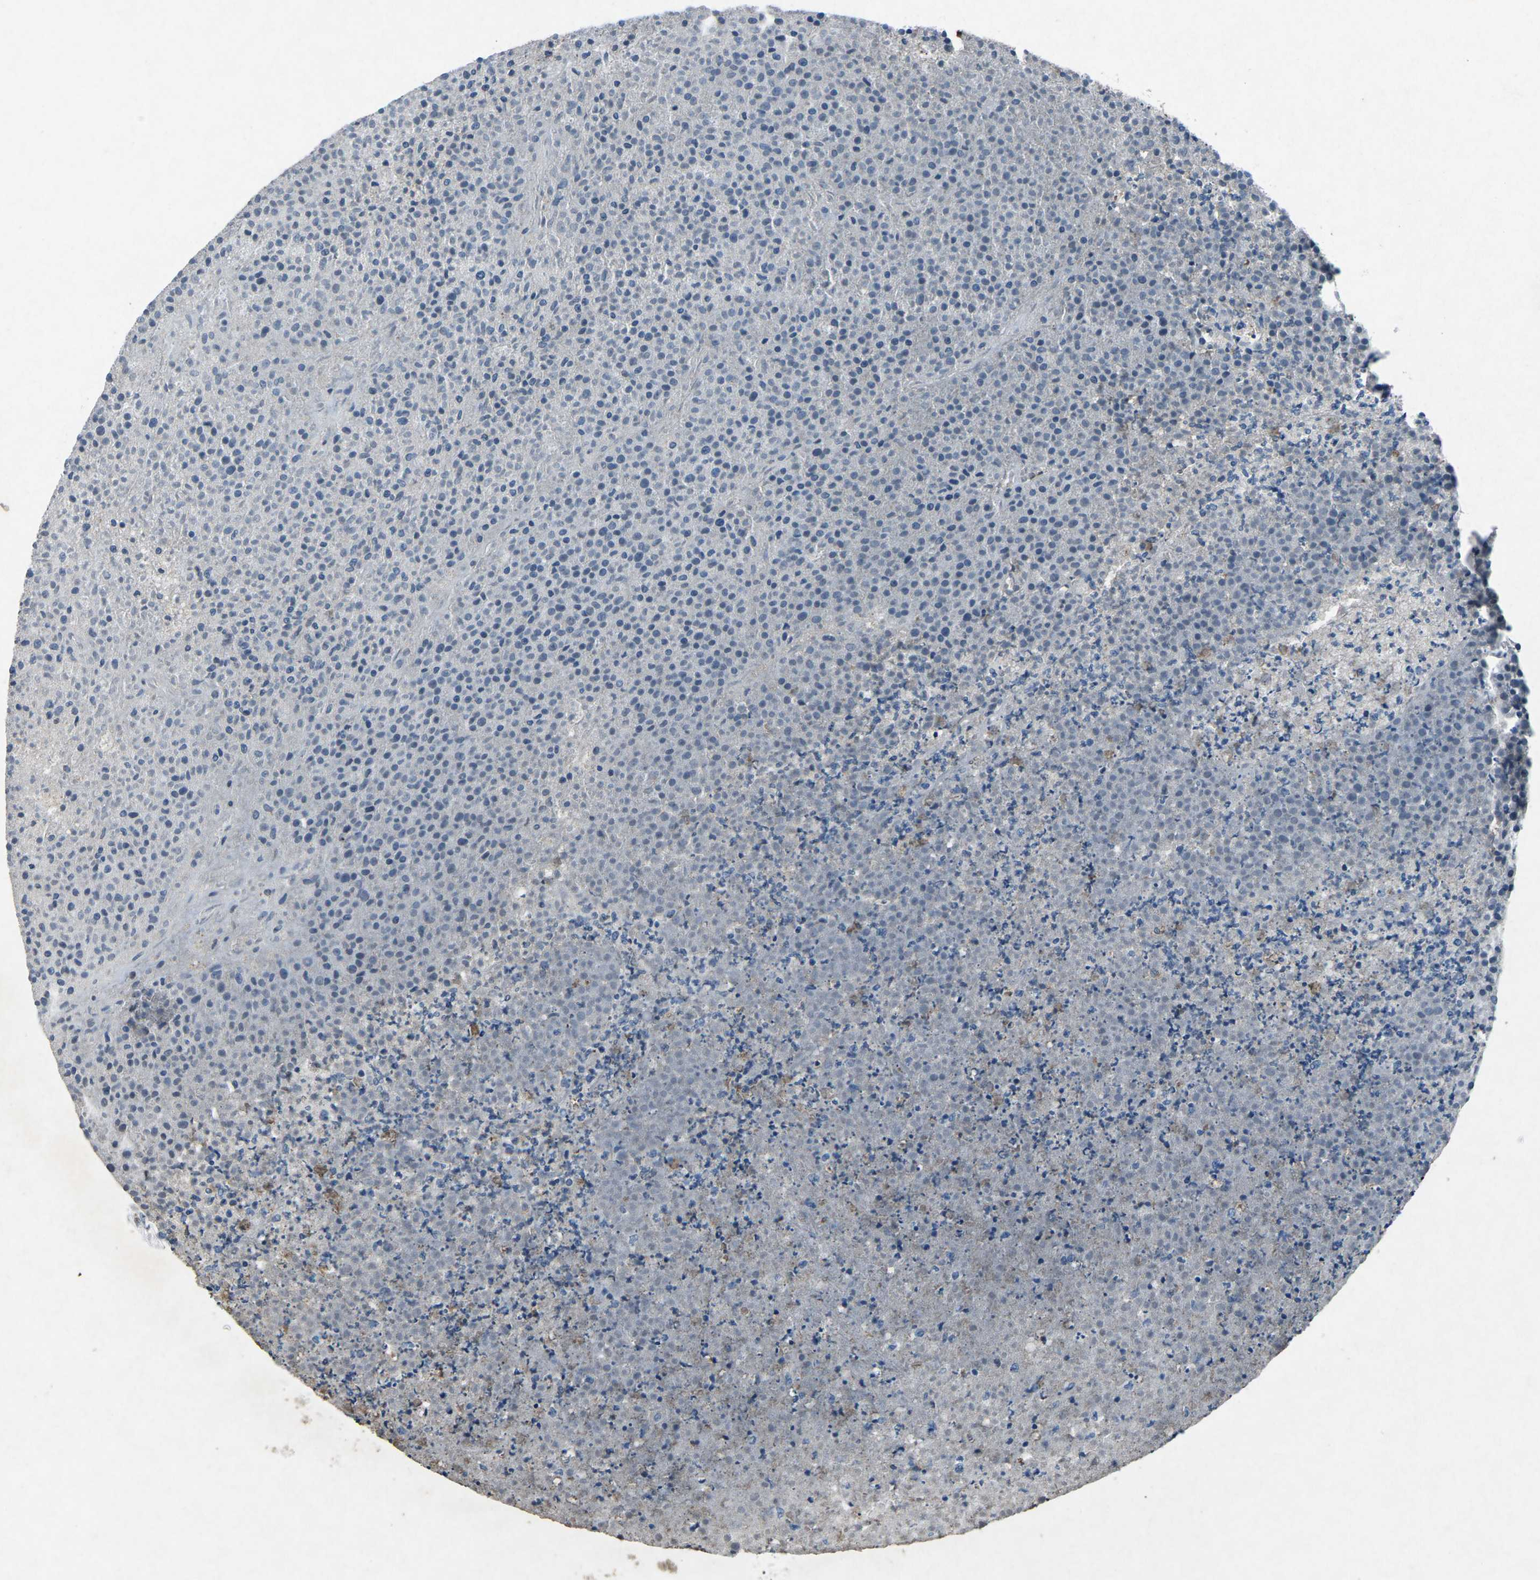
{"staining": {"intensity": "negative", "quantity": "none", "location": "none"}, "tissue": "testis cancer", "cell_type": "Tumor cells", "image_type": "cancer", "snomed": [{"axis": "morphology", "description": "Seminoma, NOS"}, {"axis": "topography", "description": "Testis"}], "caption": "Immunohistochemistry (IHC) of testis seminoma demonstrates no staining in tumor cells.", "gene": "PLG", "patient": {"sex": "male", "age": 59}}